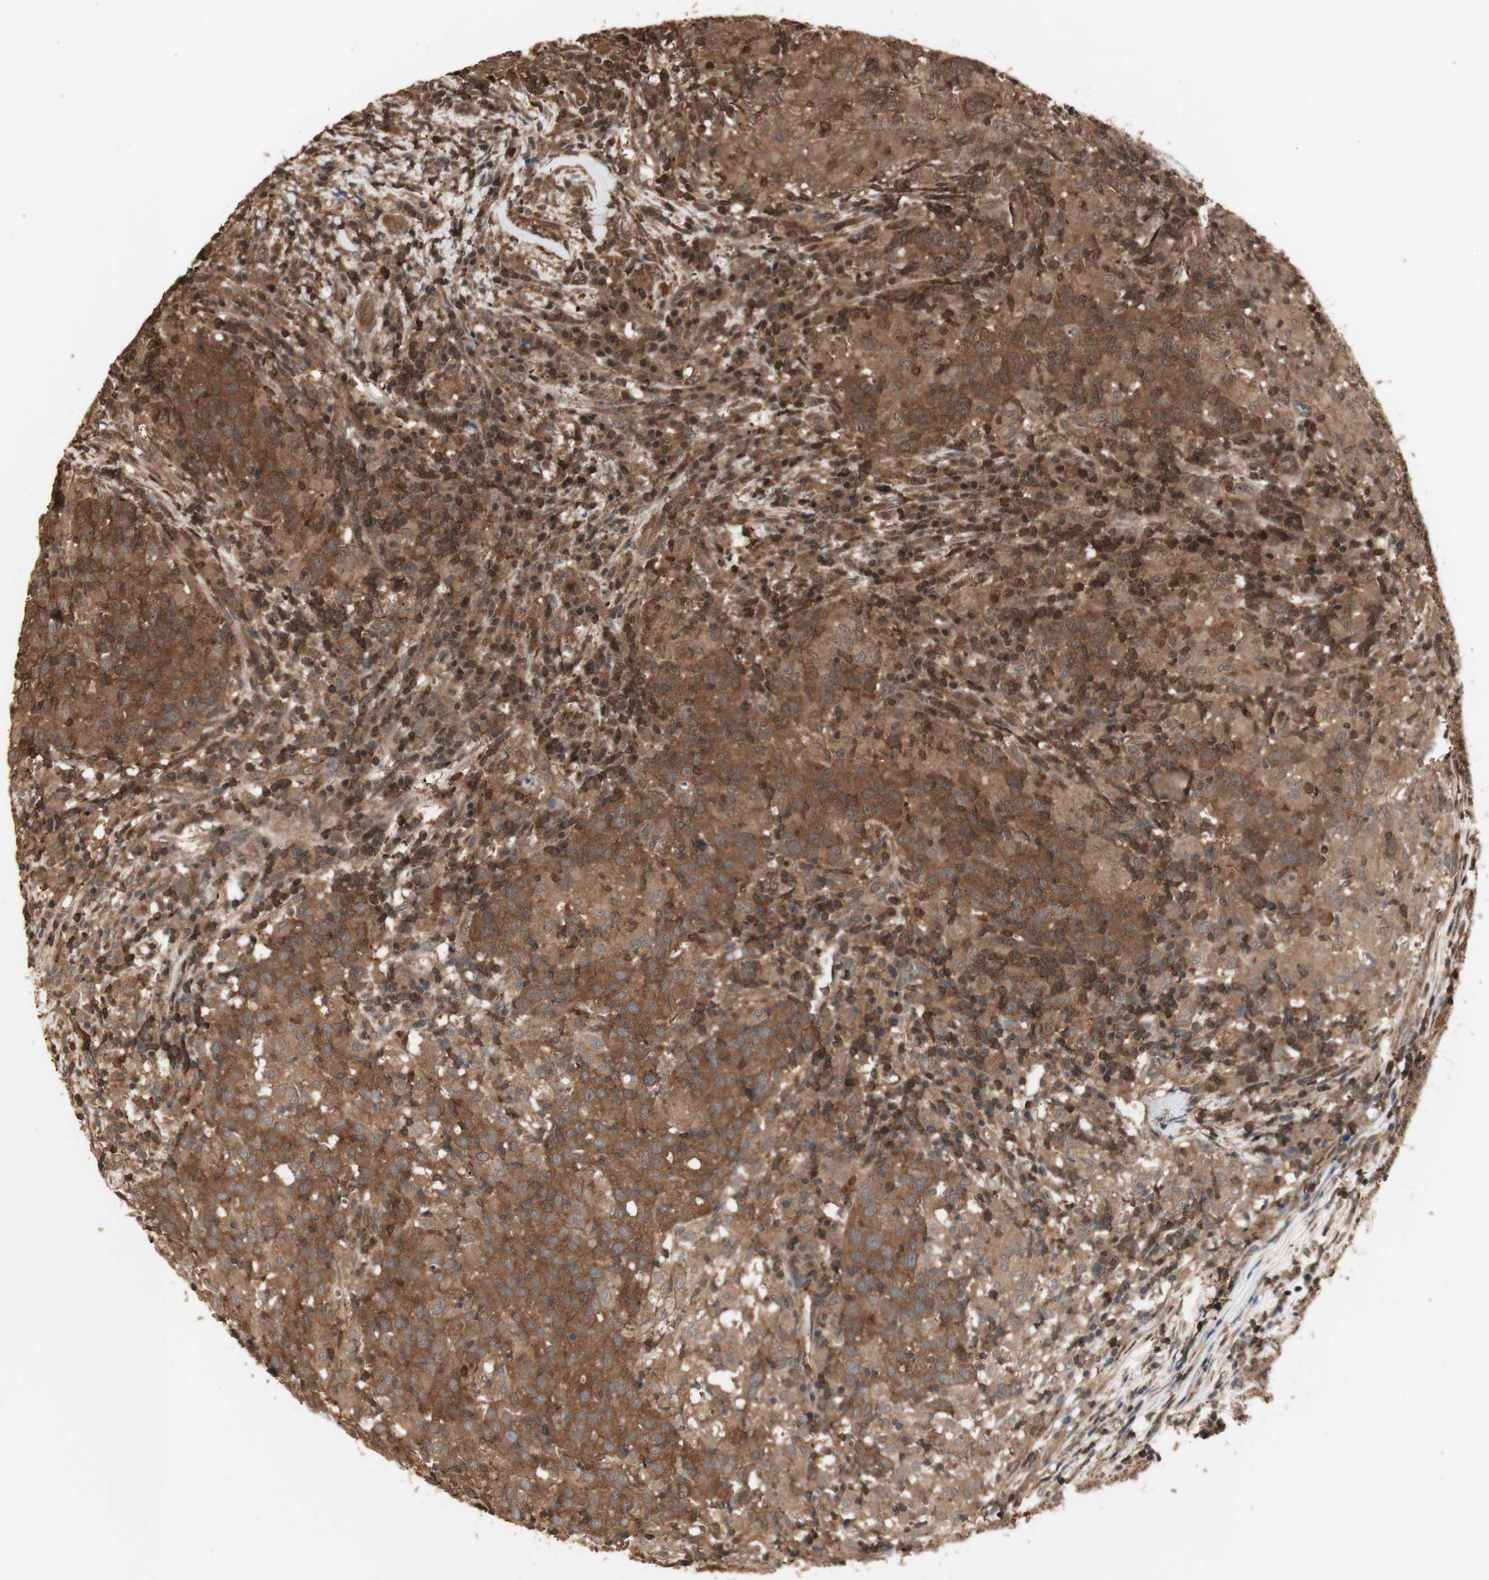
{"staining": {"intensity": "strong", "quantity": ">75%", "location": "cytoplasmic/membranous,nuclear"}, "tissue": "head and neck cancer", "cell_type": "Tumor cells", "image_type": "cancer", "snomed": [{"axis": "morphology", "description": "Adenocarcinoma, NOS"}, {"axis": "topography", "description": "Salivary gland"}, {"axis": "topography", "description": "Head-Neck"}], "caption": "The photomicrograph reveals immunohistochemical staining of adenocarcinoma (head and neck). There is strong cytoplasmic/membranous and nuclear positivity is appreciated in approximately >75% of tumor cells.", "gene": "YWHAB", "patient": {"sex": "female", "age": 65}}